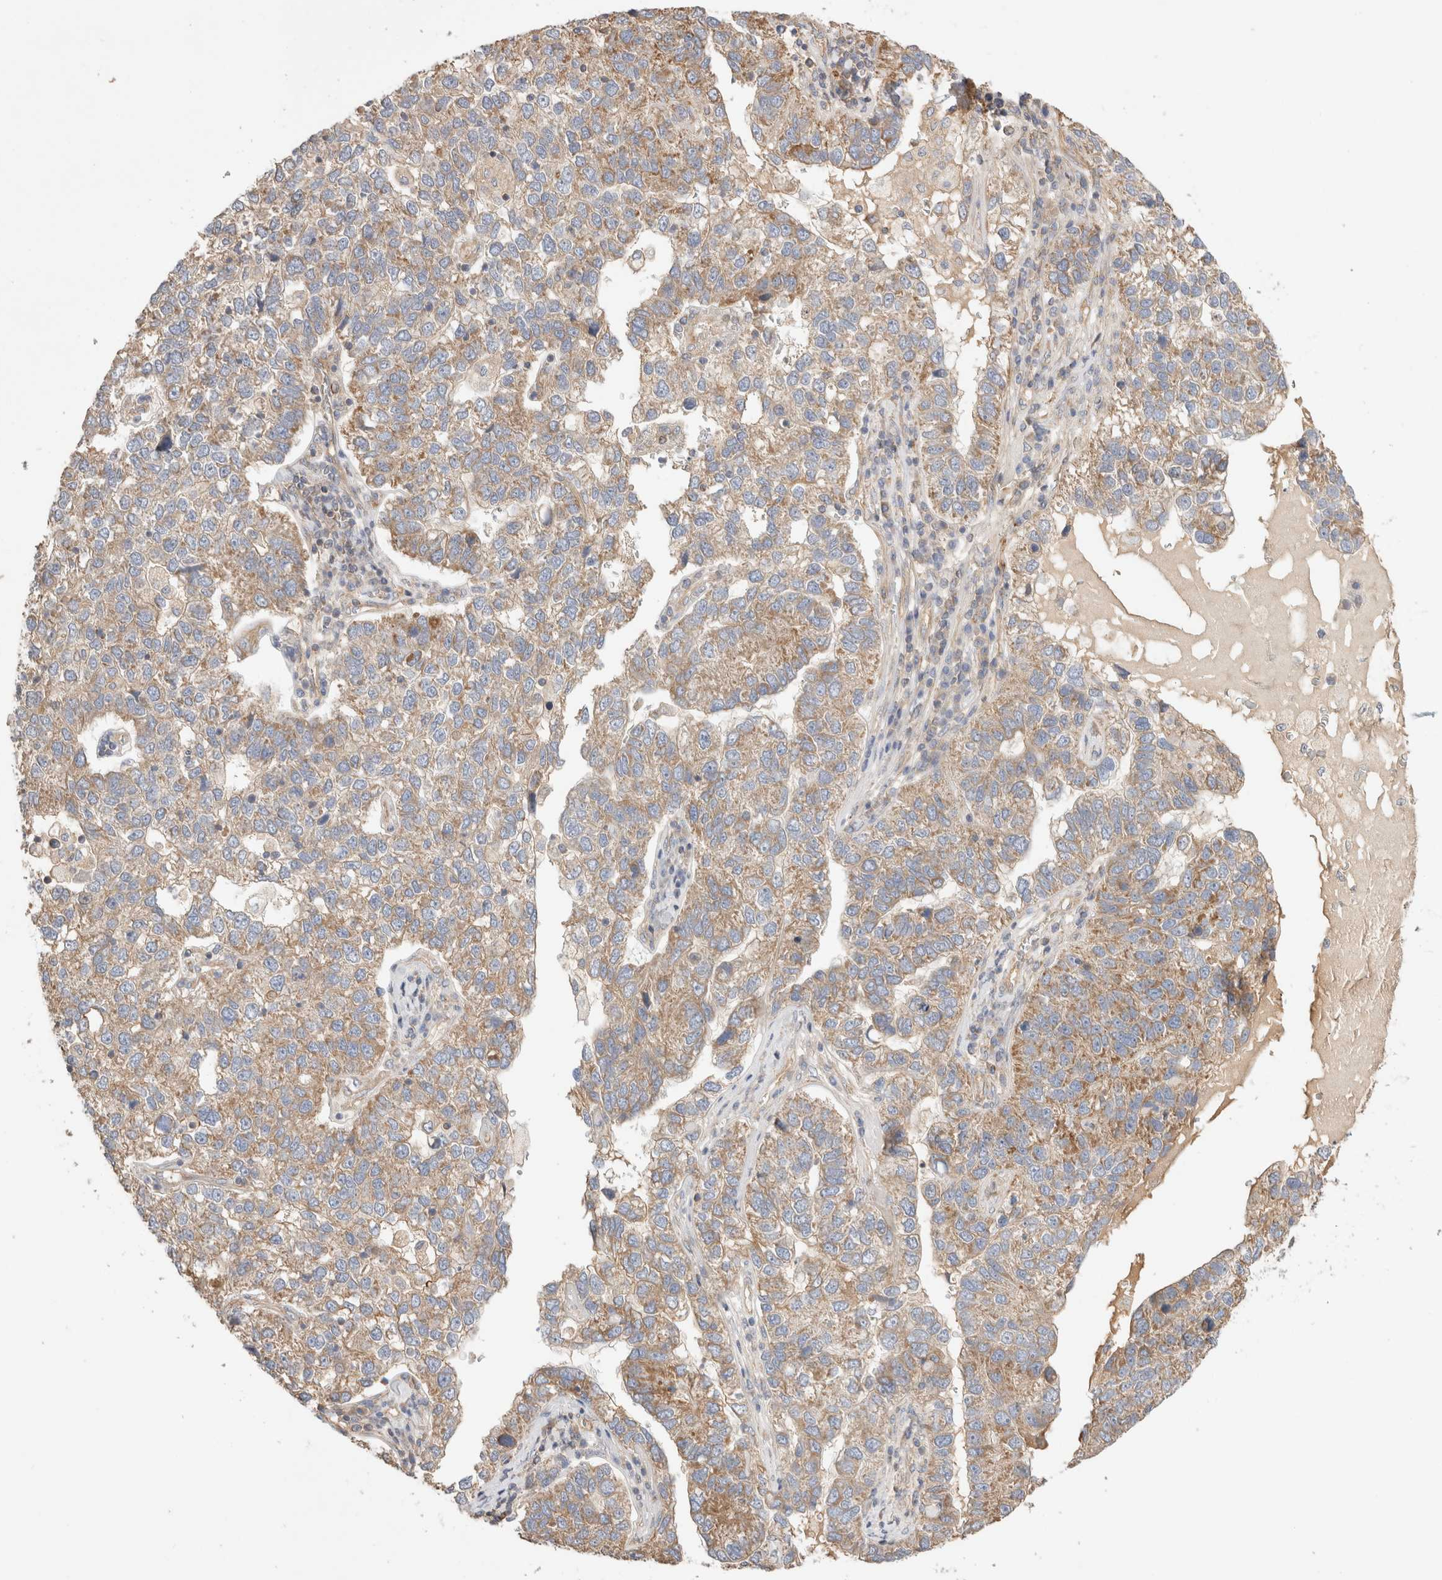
{"staining": {"intensity": "moderate", "quantity": "25%-75%", "location": "cytoplasmic/membranous"}, "tissue": "pancreatic cancer", "cell_type": "Tumor cells", "image_type": "cancer", "snomed": [{"axis": "morphology", "description": "Adenocarcinoma, NOS"}, {"axis": "topography", "description": "Pancreas"}], "caption": "IHC photomicrograph of pancreatic adenocarcinoma stained for a protein (brown), which shows medium levels of moderate cytoplasmic/membranous positivity in approximately 25%-75% of tumor cells.", "gene": "B3GNTL1", "patient": {"sex": "female", "age": 61}}